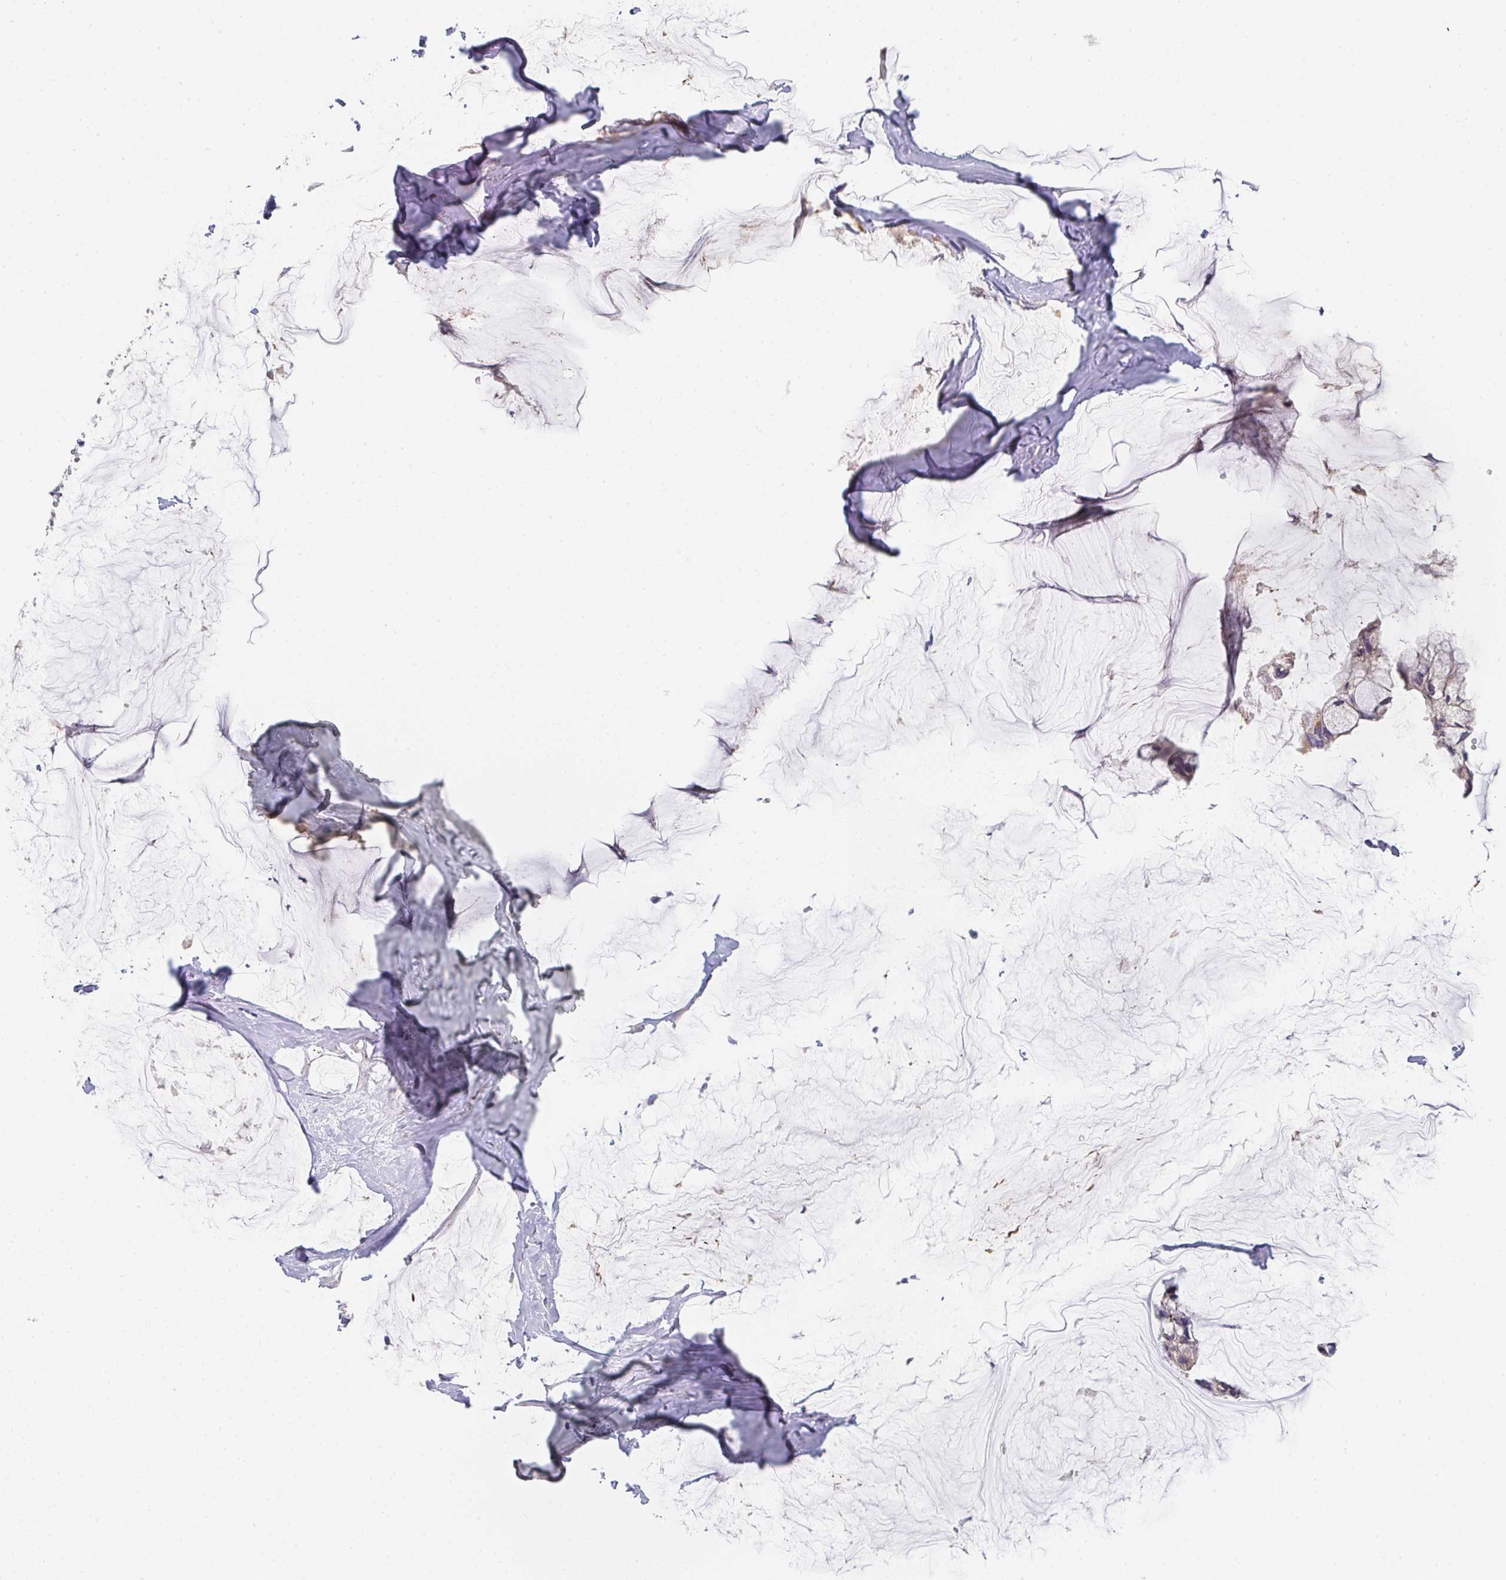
{"staining": {"intensity": "negative", "quantity": "none", "location": "none"}, "tissue": "ovarian cancer", "cell_type": "Tumor cells", "image_type": "cancer", "snomed": [{"axis": "morphology", "description": "Cystadenocarcinoma, mucinous, NOS"}, {"axis": "topography", "description": "Ovary"}], "caption": "DAB immunohistochemical staining of ovarian cancer reveals no significant expression in tumor cells.", "gene": "CHMP5", "patient": {"sex": "female", "age": 39}}